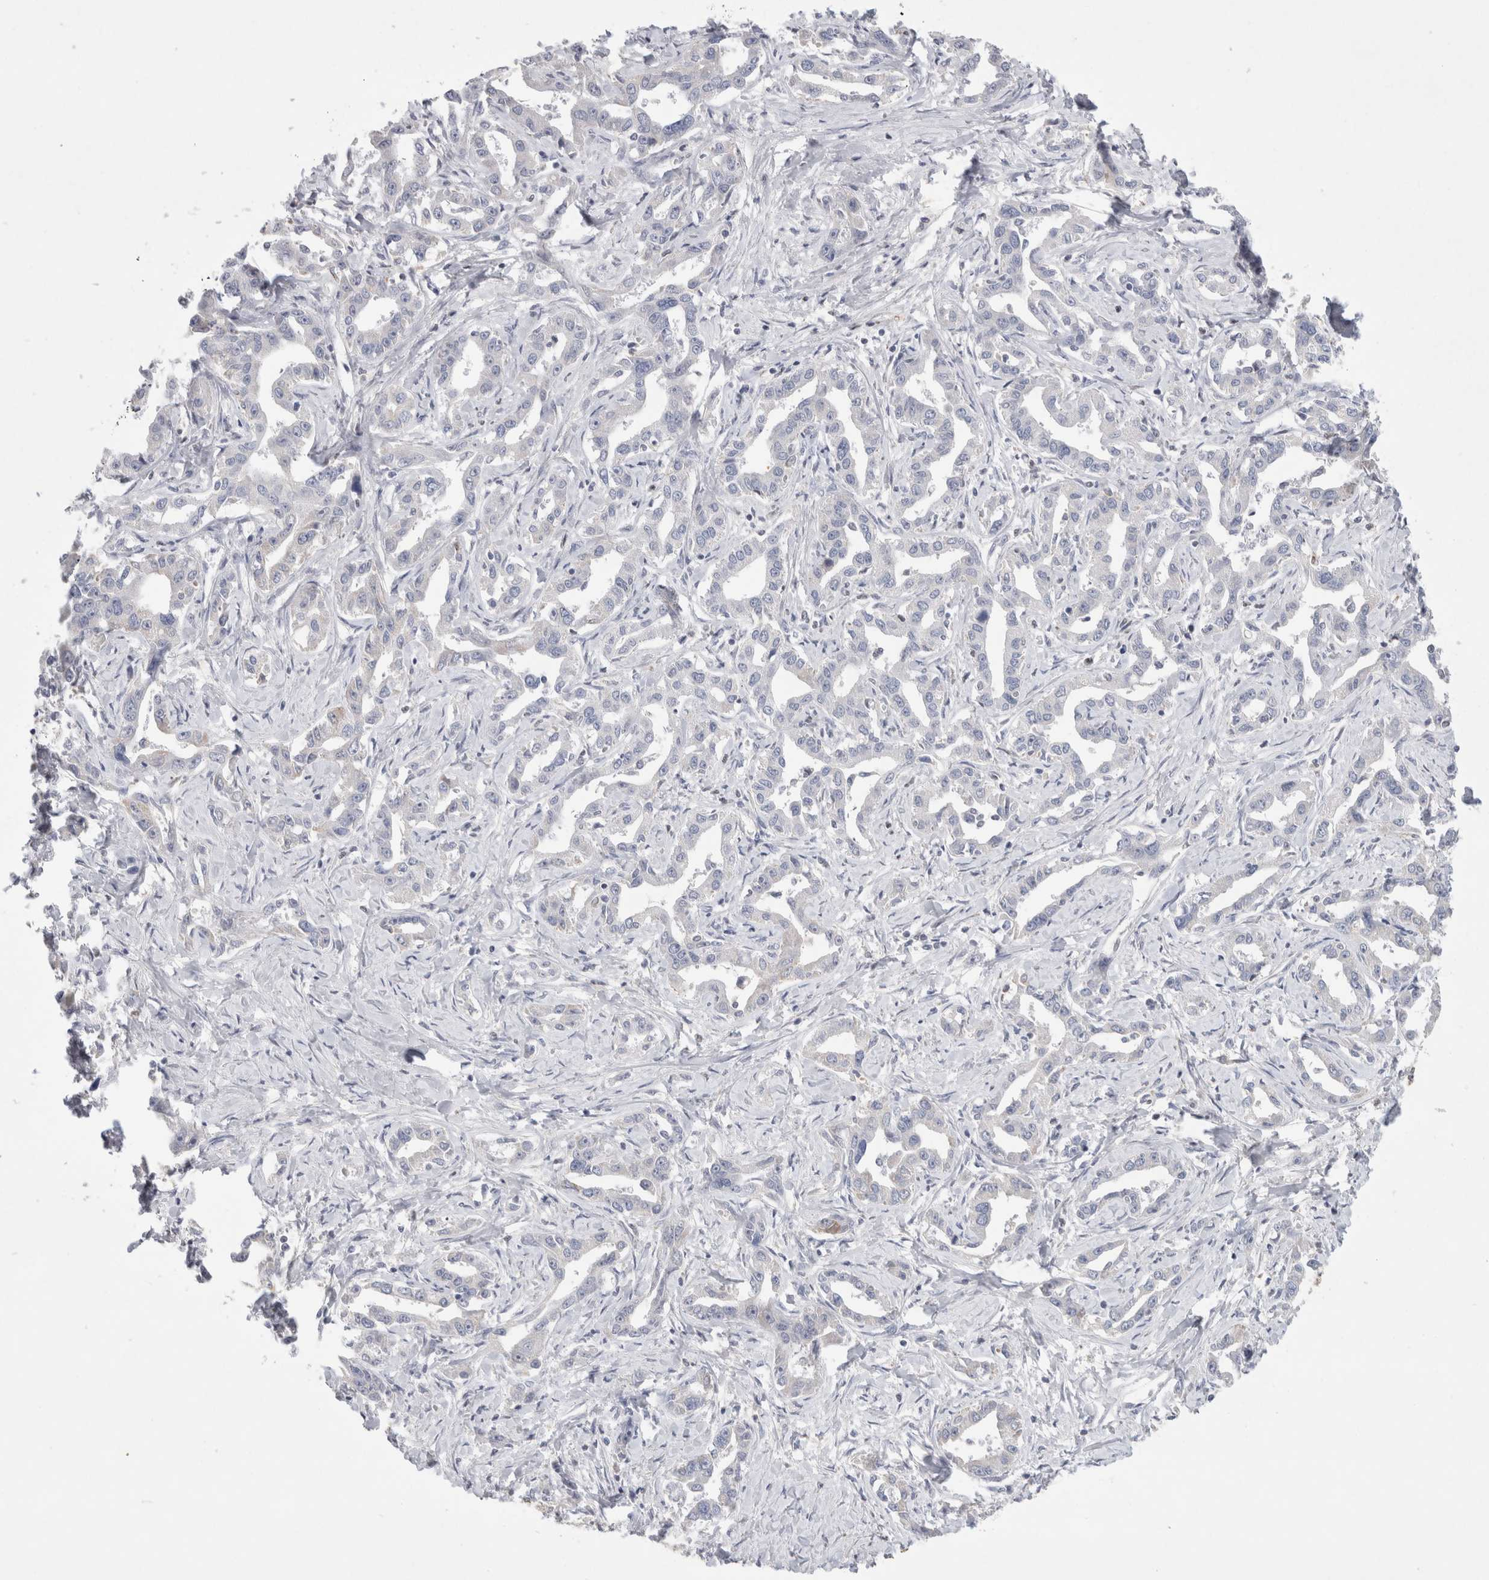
{"staining": {"intensity": "negative", "quantity": "none", "location": "none"}, "tissue": "liver cancer", "cell_type": "Tumor cells", "image_type": "cancer", "snomed": [{"axis": "morphology", "description": "Cholangiocarcinoma"}, {"axis": "topography", "description": "Liver"}], "caption": "A micrograph of liver cancer (cholangiocarcinoma) stained for a protein reveals no brown staining in tumor cells.", "gene": "AGMAT", "patient": {"sex": "male", "age": 59}}